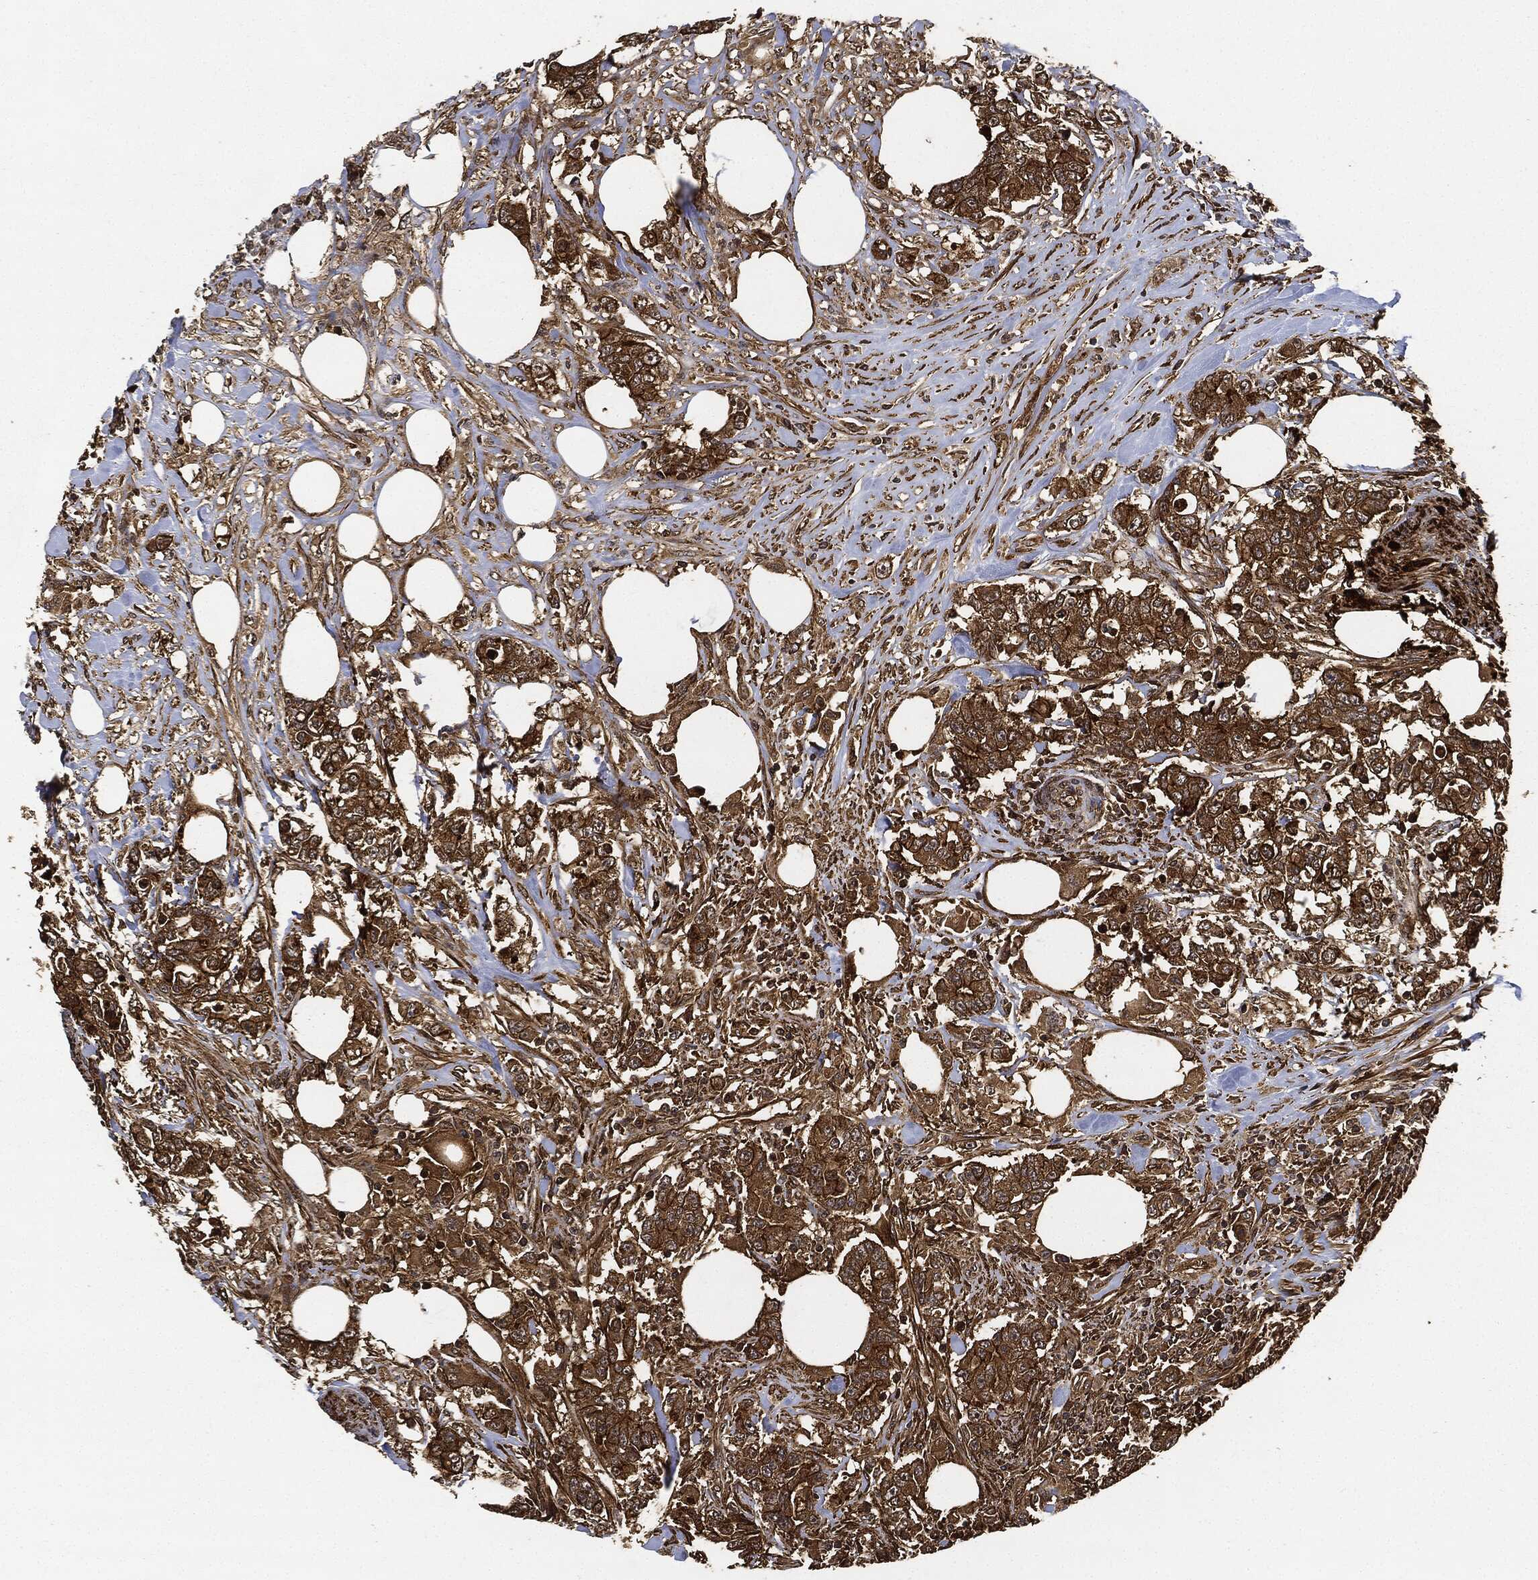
{"staining": {"intensity": "strong", "quantity": ">75%", "location": "cytoplasmic/membranous"}, "tissue": "colorectal cancer", "cell_type": "Tumor cells", "image_type": "cancer", "snomed": [{"axis": "morphology", "description": "Adenocarcinoma, NOS"}, {"axis": "topography", "description": "Colon"}], "caption": "IHC histopathology image of neoplastic tissue: adenocarcinoma (colorectal) stained using immunohistochemistry displays high levels of strong protein expression localized specifically in the cytoplasmic/membranous of tumor cells, appearing as a cytoplasmic/membranous brown color.", "gene": "CEP290", "patient": {"sex": "female", "age": 48}}